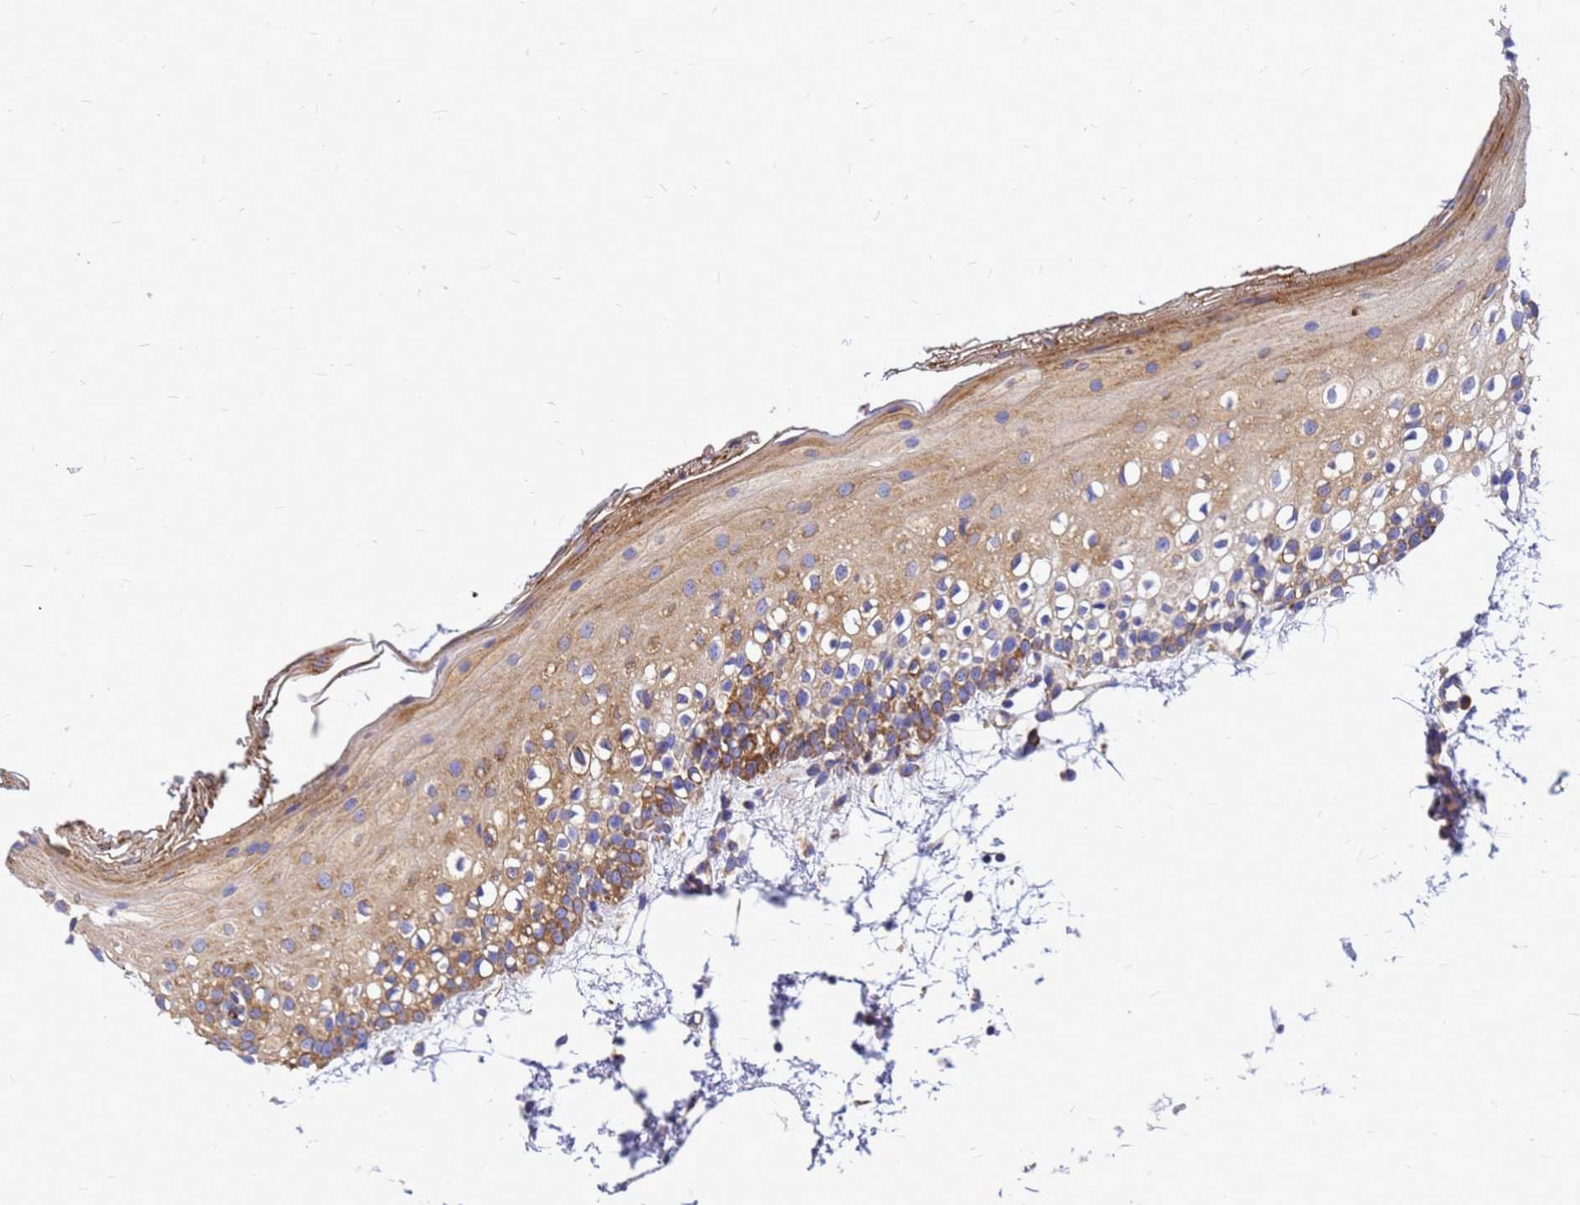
{"staining": {"intensity": "moderate", "quantity": ">75%", "location": "cytoplasmic/membranous"}, "tissue": "oral mucosa", "cell_type": "Squamous epithelial cells", "image_type": "normal", "snomed": [{"axis": "morphology", "description": "Normal tissue, NOS"}, {"axis": "topography", "description": "Oral tissue"}], "caption": "This histopathology image demonstrates immunohistochemistry (IHC) staining of normal oral mucosa, with medium moderate cytoplasmic/membranous staining in approximately >75% of squamous epithelial cells.", "gene": "EEF1D", "patient": {"sex": "male", "age": 28}}